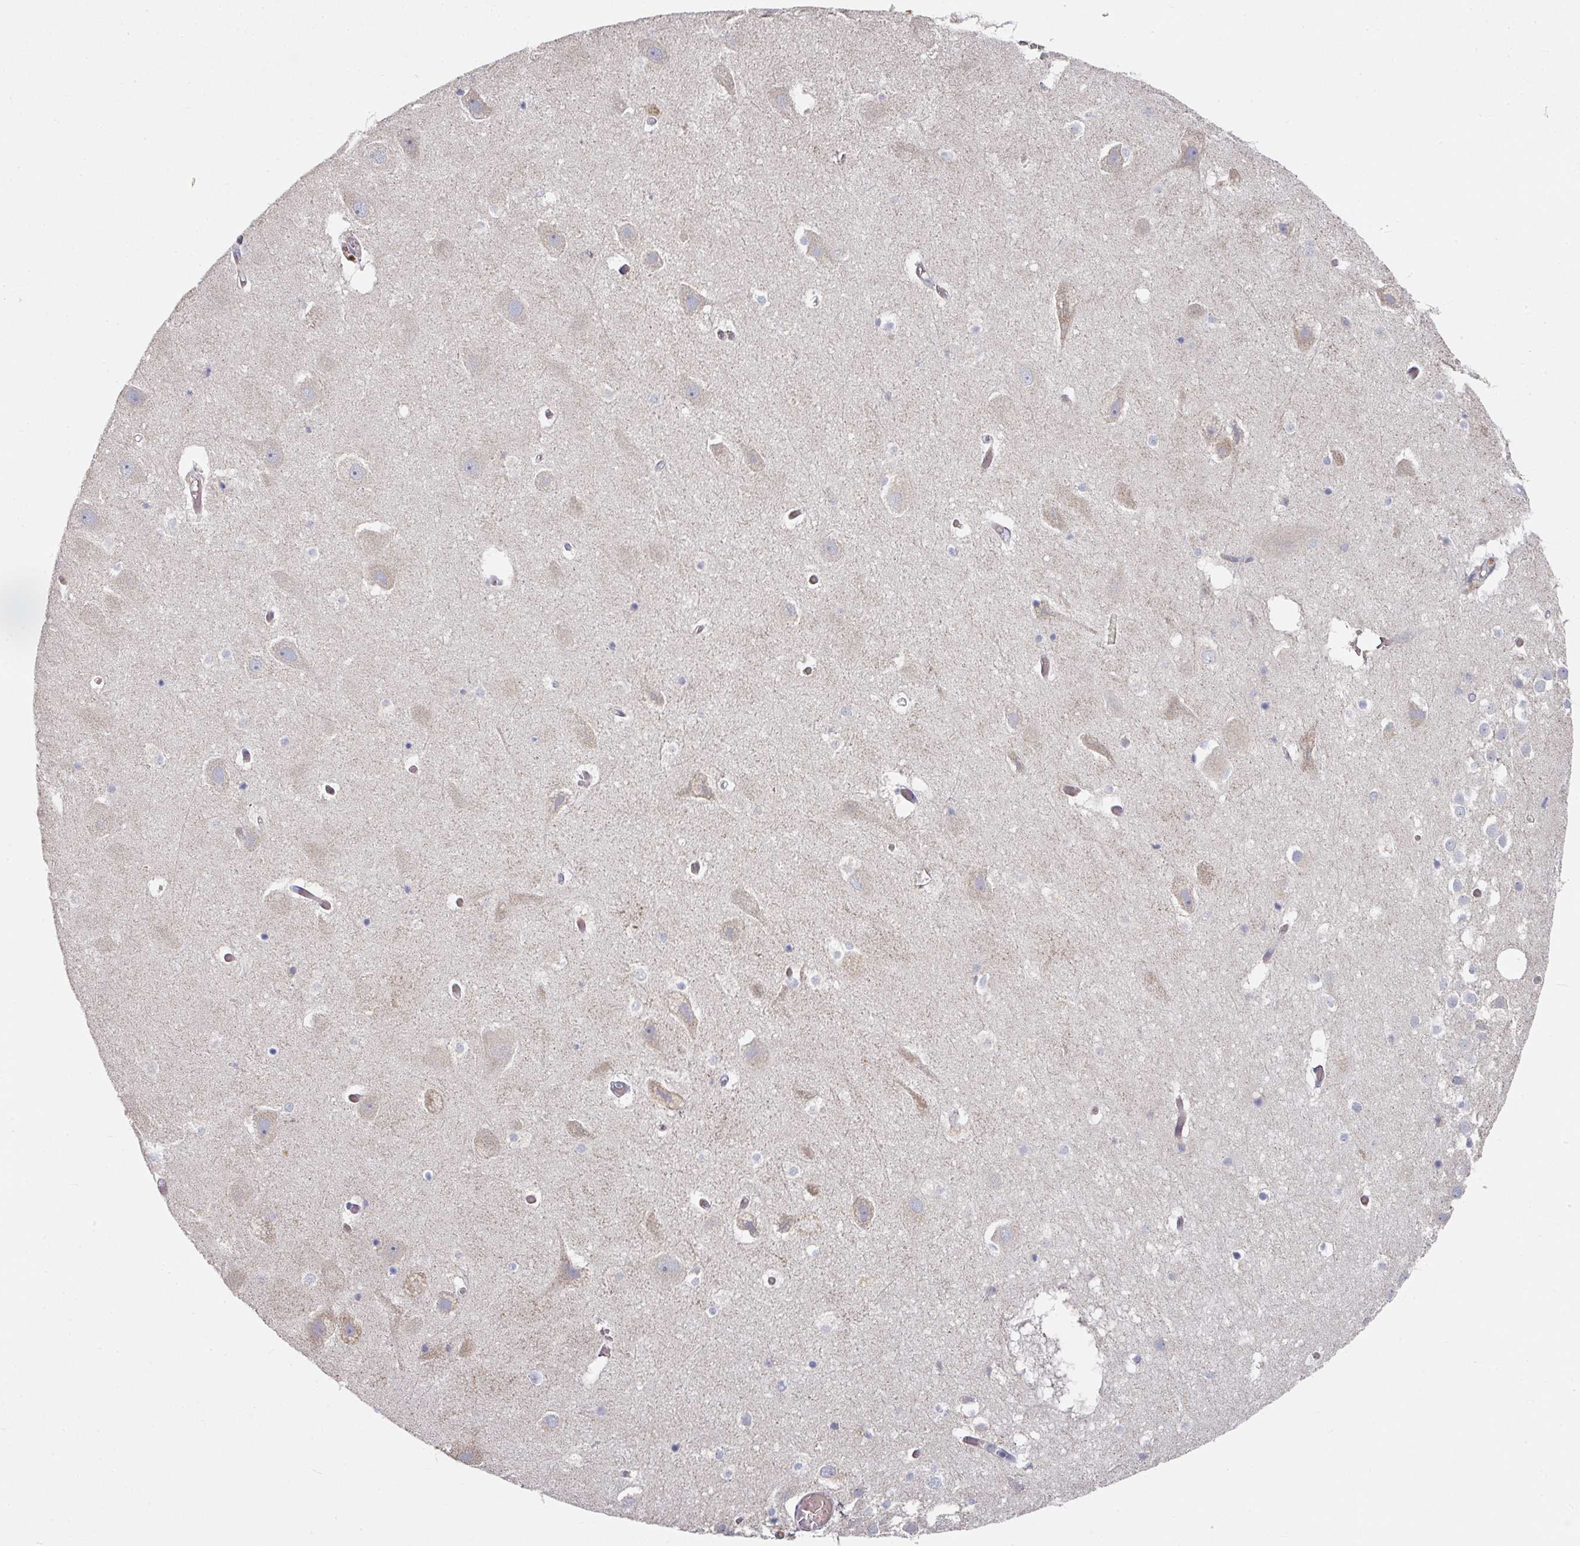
{"staining": {"intensity": "negative", "quantity": "none", "location": "none"}, "tissue": "hippocampus", "cell_type": "Glial cells", "image_type": "normal", "snomed": [{"axis": "morphology", "description": "Normal tissue, NOS"}, {"axis": "topography", "description": "Hippocampus"}], "caption": "IHC of normal human hippocampus reveals no positivity in glial cells. (DAB immunohistochemistry (IHC), high magnification).", "gene": "PYROXD2", "patient": {"sex": "female", "age": 52}}